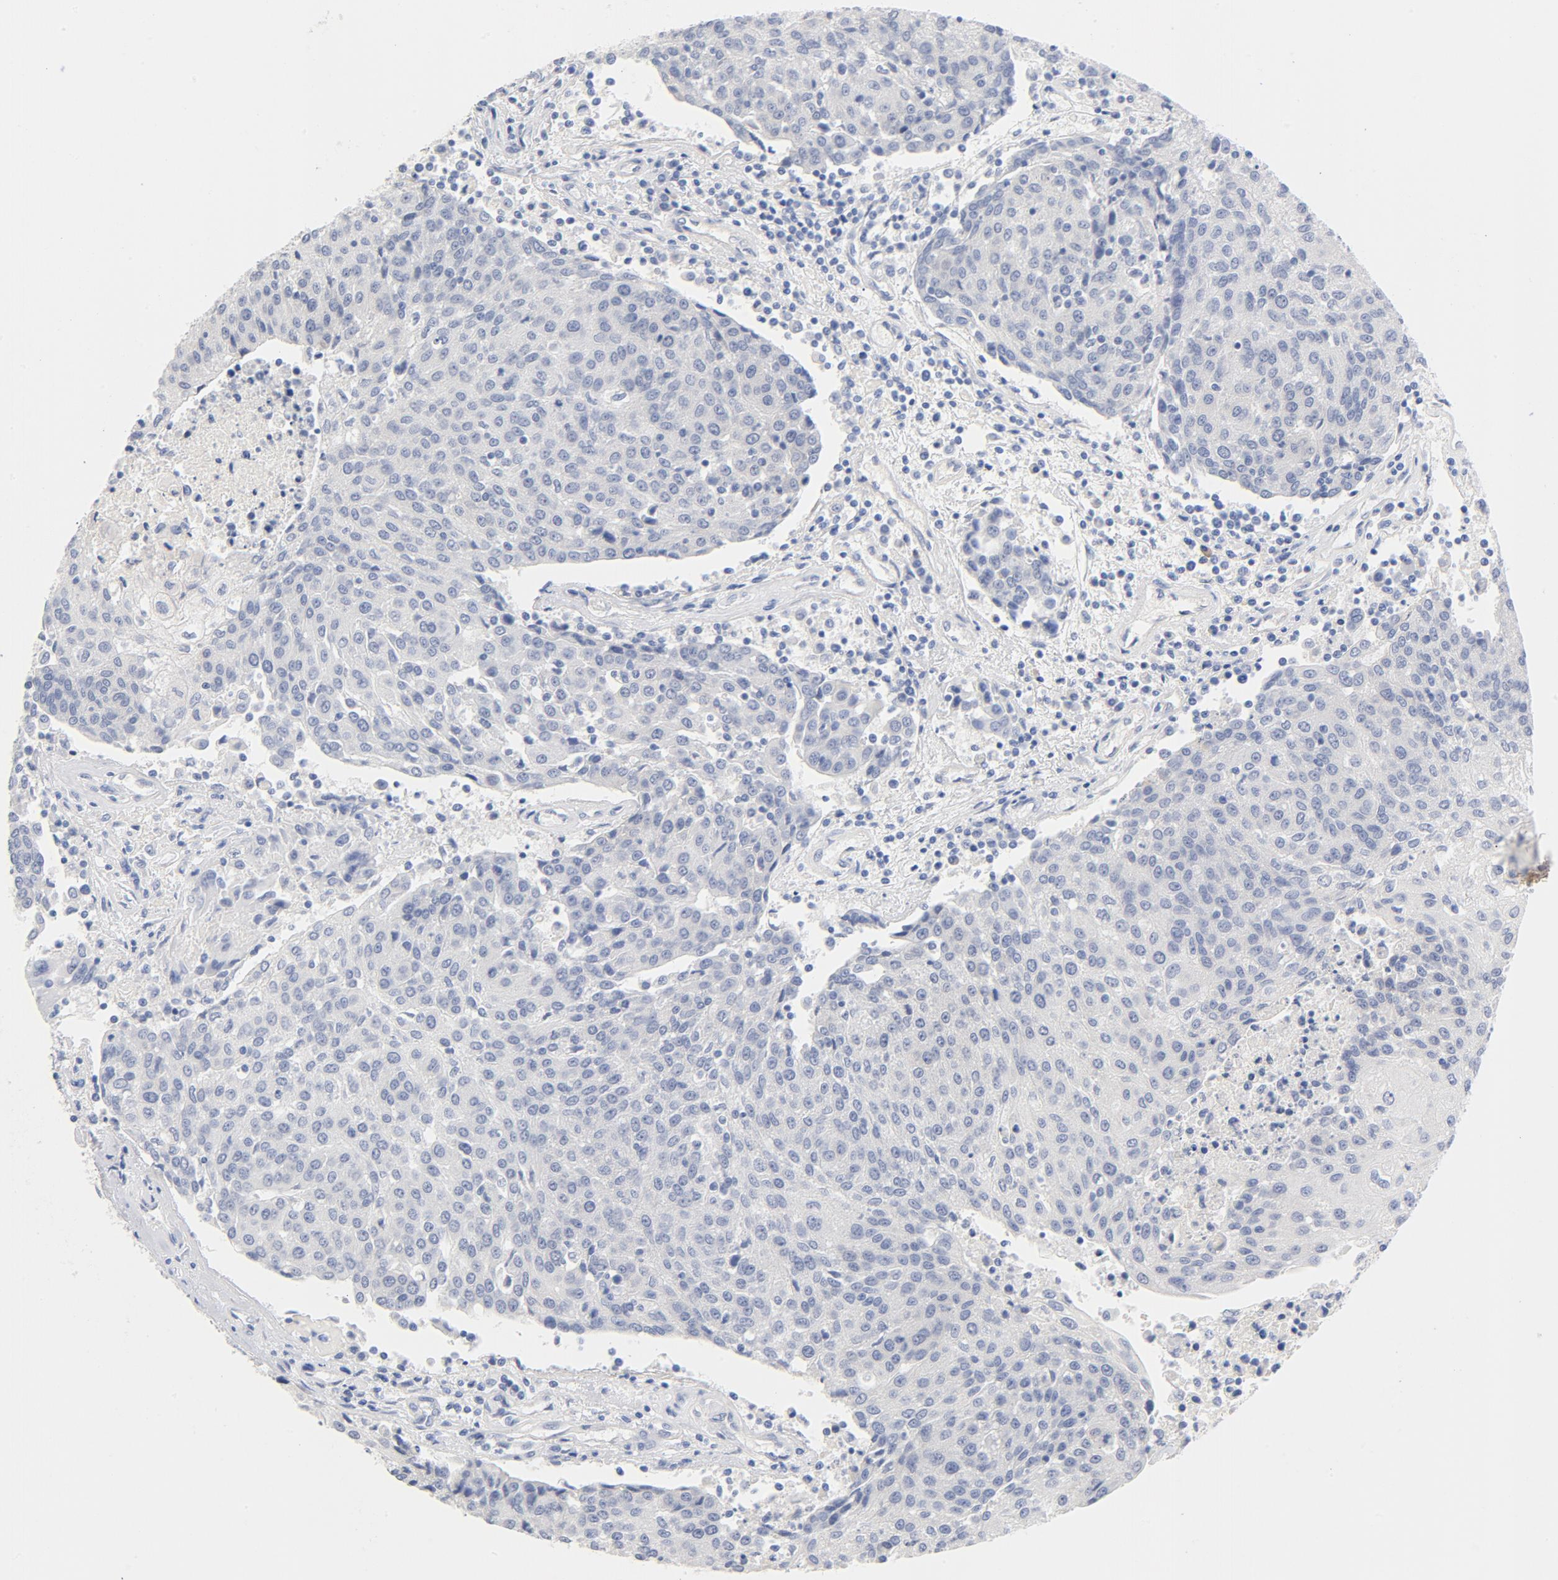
{"staining": {"intensity": "negative", "quantity": "none", "location": "none"}, "tissue": "urothelial cancer", "cell_type": "Tumor cells", "image_type": "cancer", "snomed": [{"axis": "morphology", "description": "Urothelial carcinoma, High grade"}, {"axis": "topography", "description": "Urinary bladder"}], "caption": "Immunohistochemistry (IHC) of human high-grade urothelial carcinoma reveals no positivity in tumor cells.", "gene": "HOMER1", "patient": {"sex": "female", "age": 85}}